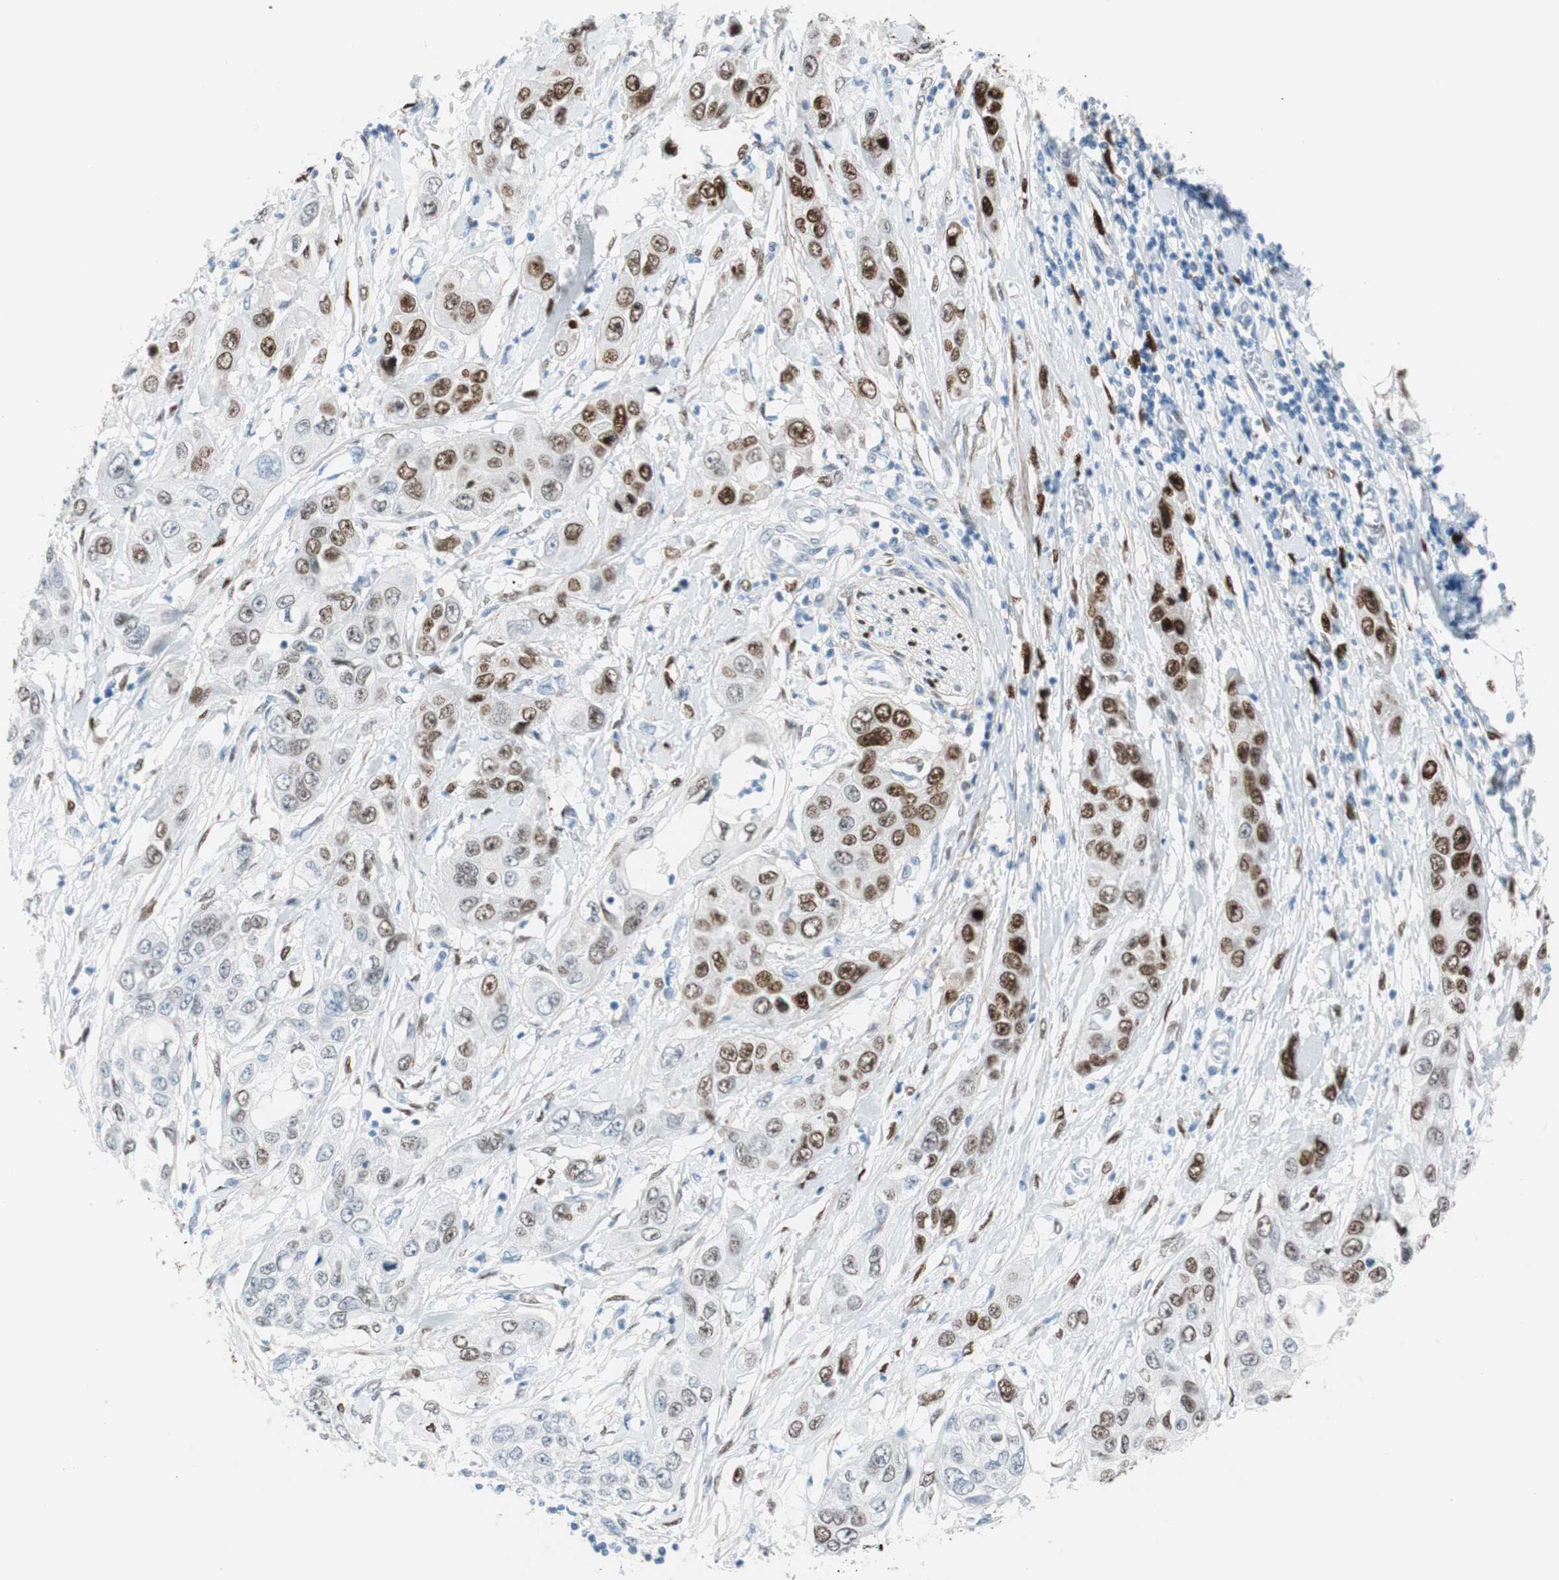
{"staining": {"intensity": "strong", "quantity": "25%-75%", "location": "nuclear"}, "tissue": "pancreatic cancer", "cell_type": "Tumor cells", "image_type": "cancer", "snomed": [{"axis": "morphology", "description": "Adenocarcinoma, NOS"}, {"axis": "topography", "description": "Pancreas"}], "caption": "Strong nuclear staining for a protein is identified in about 25%-75% of tumor cells of adenocarcinoma (pancreatic) using immunohistochemistry.", "gene": "FOSL1", "patient": {"sex": "female", "age": 70}}